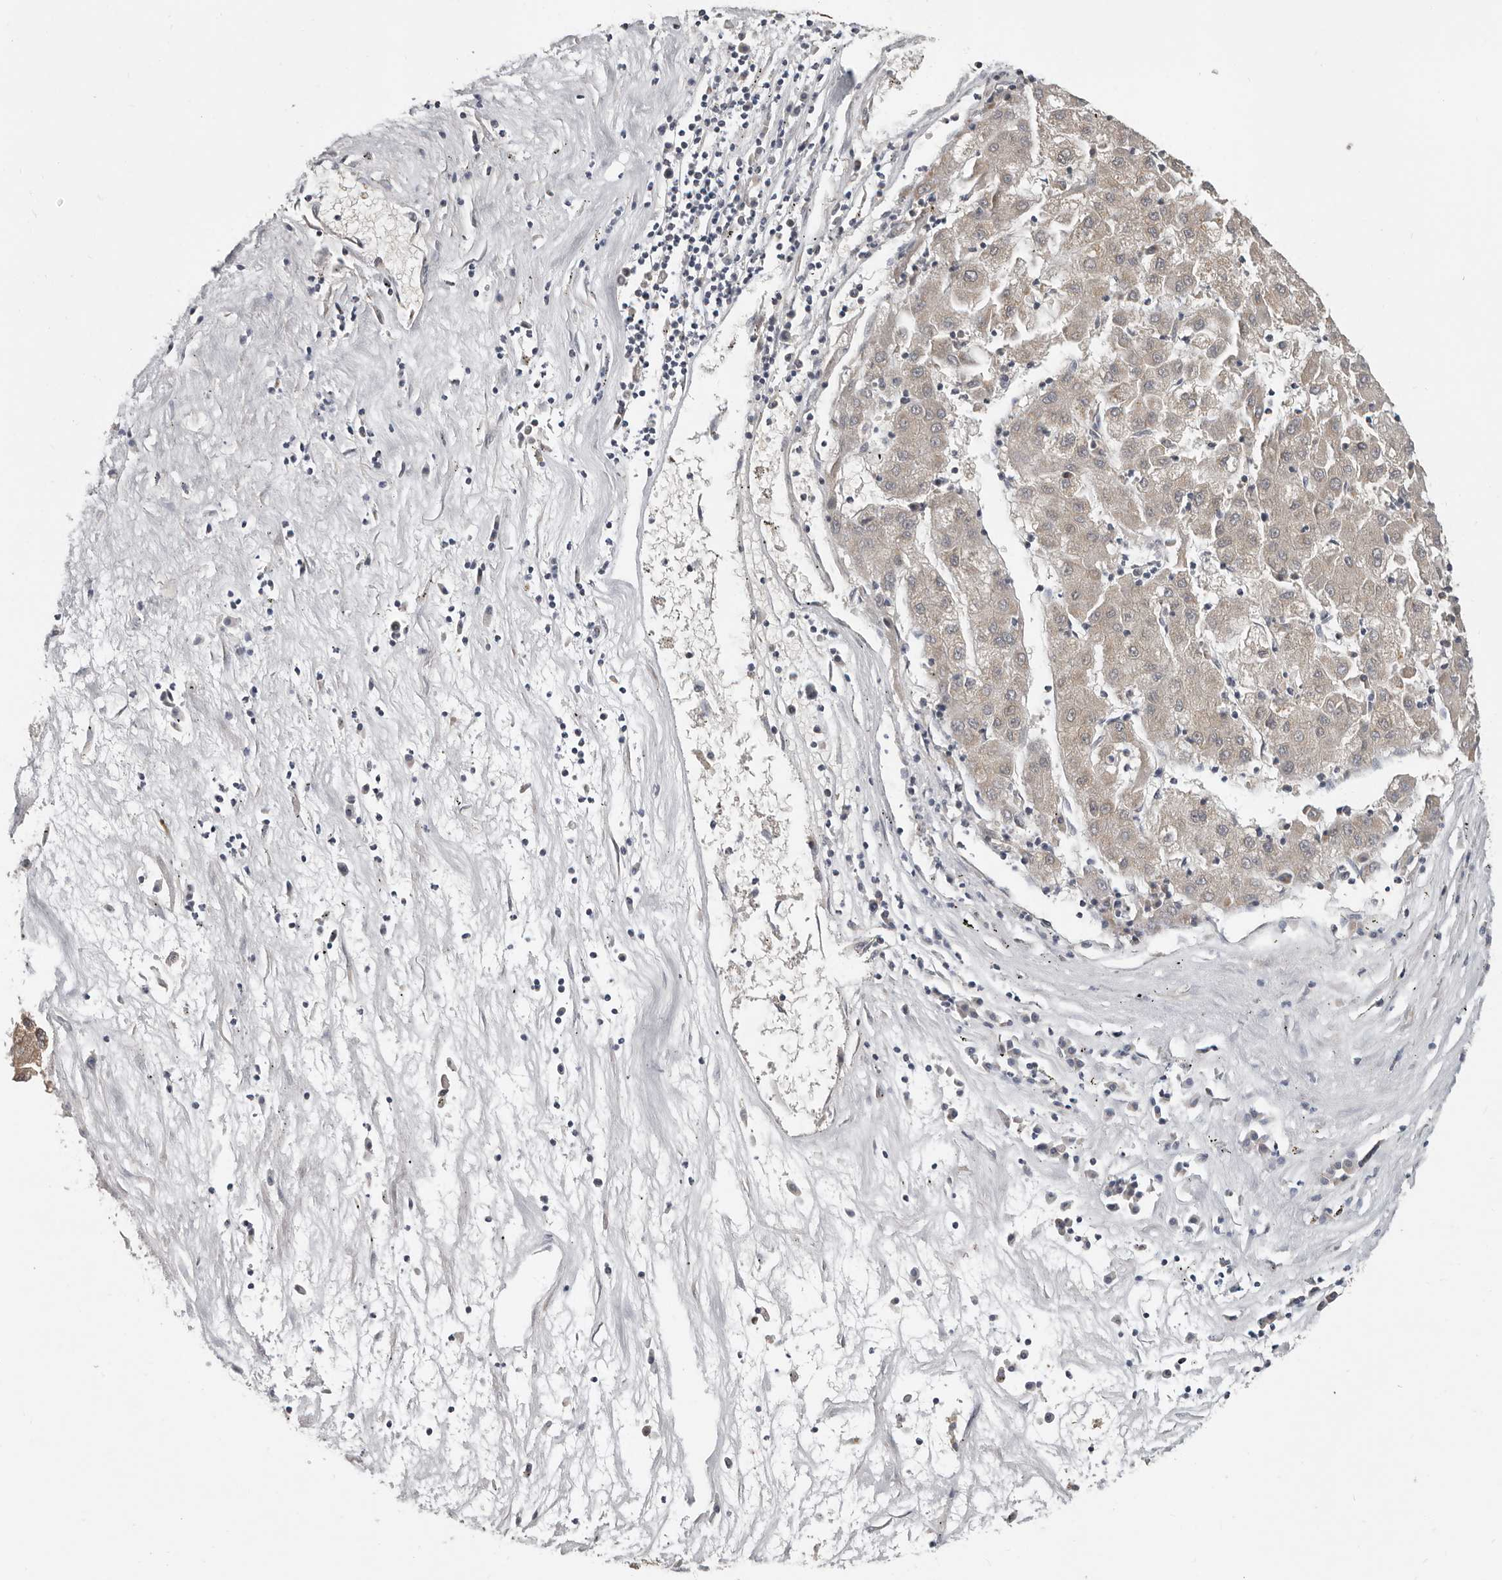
{"staining": {"intensity": "weak", "quantity": ">75%", "location": "cytoplasmic/membranous"}, "tissue": "liver cancer", "cell_type": "Tumor cells", "image_type": "cancer", "snomed": [{"axis": "morphology", "description": "Carcinoma, Hepatocellular, NOS"}, {"axis": "topography", "description": "Liver"}], "caption": "IHC photomicrograph of hepatocellular carcinoma (liver) stained for a protein (brown), which demonstrates low levels of weak cytoplasmic/membranous expression in about >75% of tumor cells.", "gene": "UNK", "patient": {"sex": "male", "age": 72}}